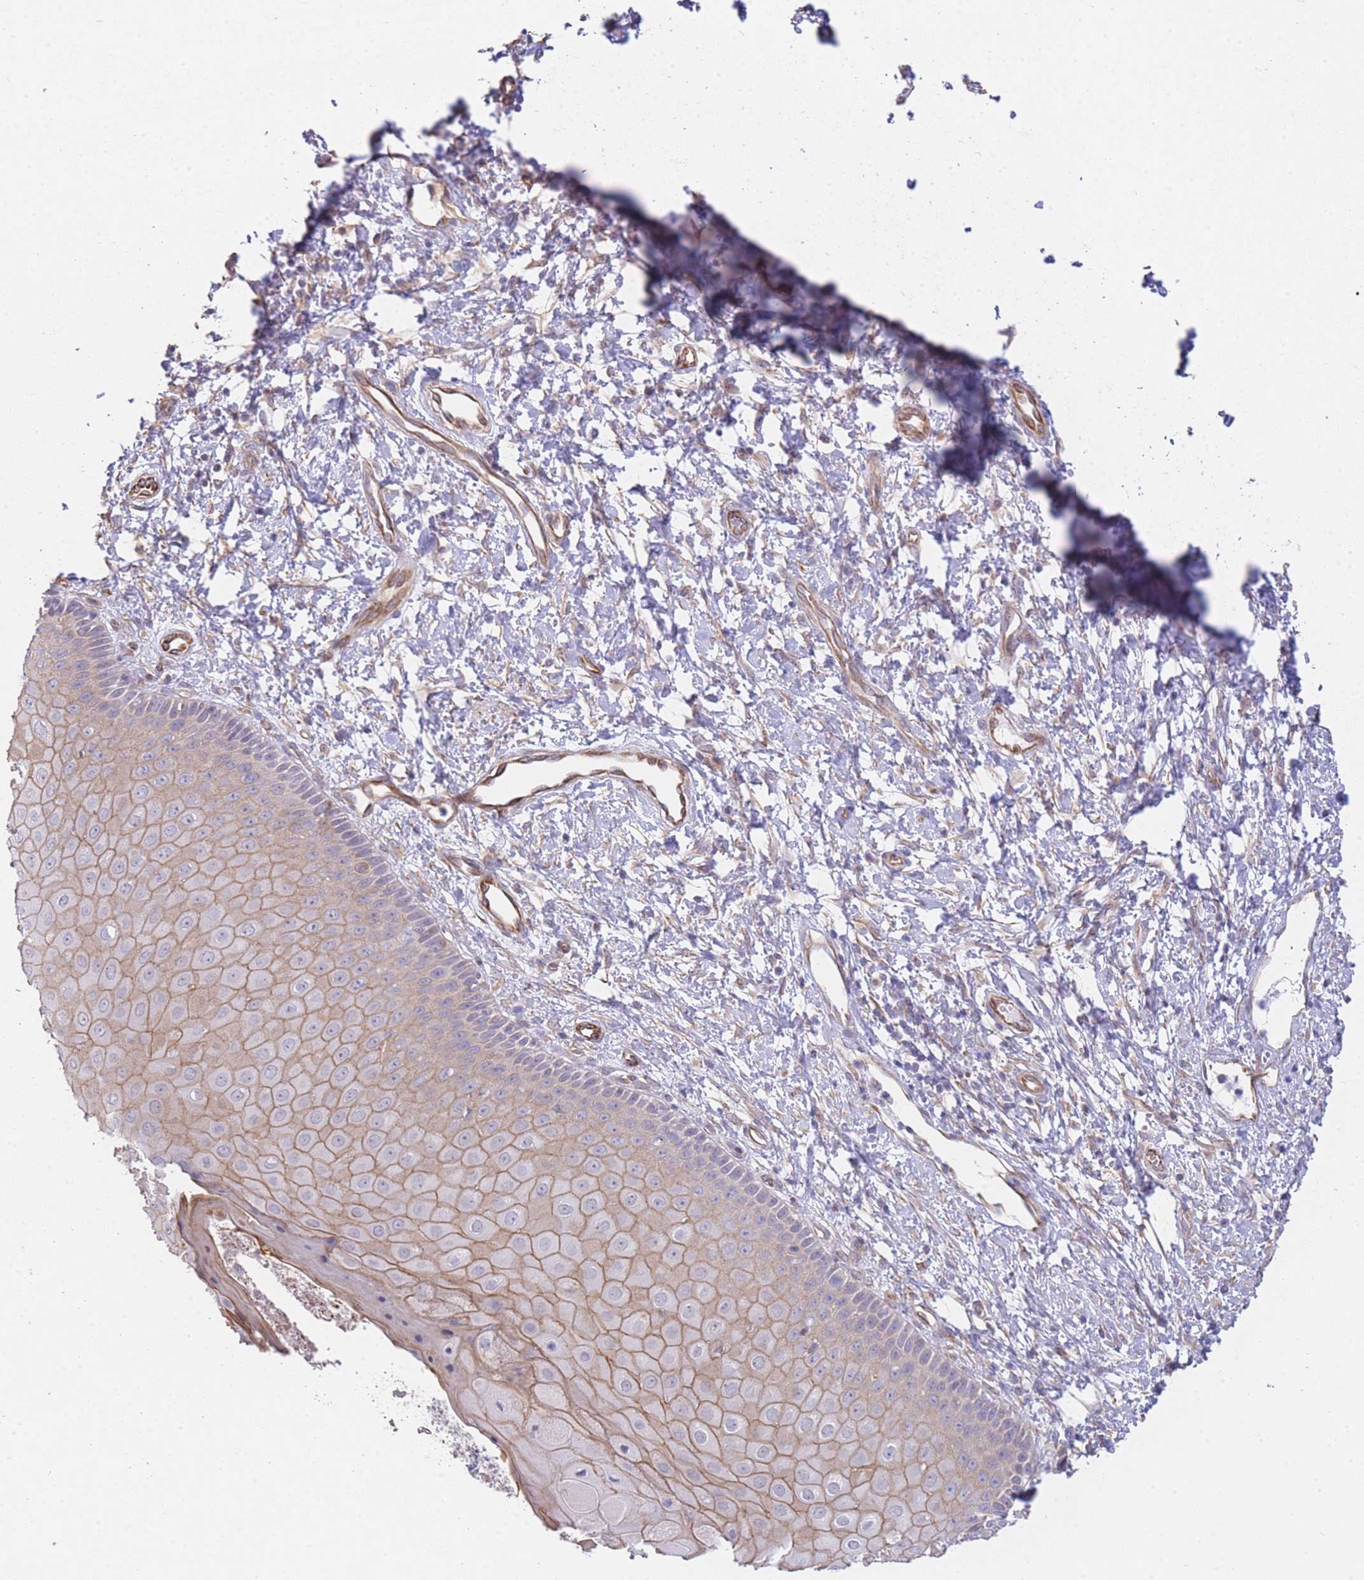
{"staining": {"intensity": "moderate", "quantity": "25%-75%", "location": "cytoplasmic/membranous"}, "tissue": "skin", "cell_type": "Epidermal cells", "image_type": "normal", "snomed": [{"axis": "morphology", "description": "Normal tissue, NOS"}, {"axis": "topography", "description": "Anal"}], "caption": "Approximately 25%-75% of epidermal cells in unremarkable skin show moderate cytoplasmic/membranous protein expression as visualized by brown immunohistochemical staining.", "gene": "CTBP1", "patient": {"sex": "male", "age": 80}}